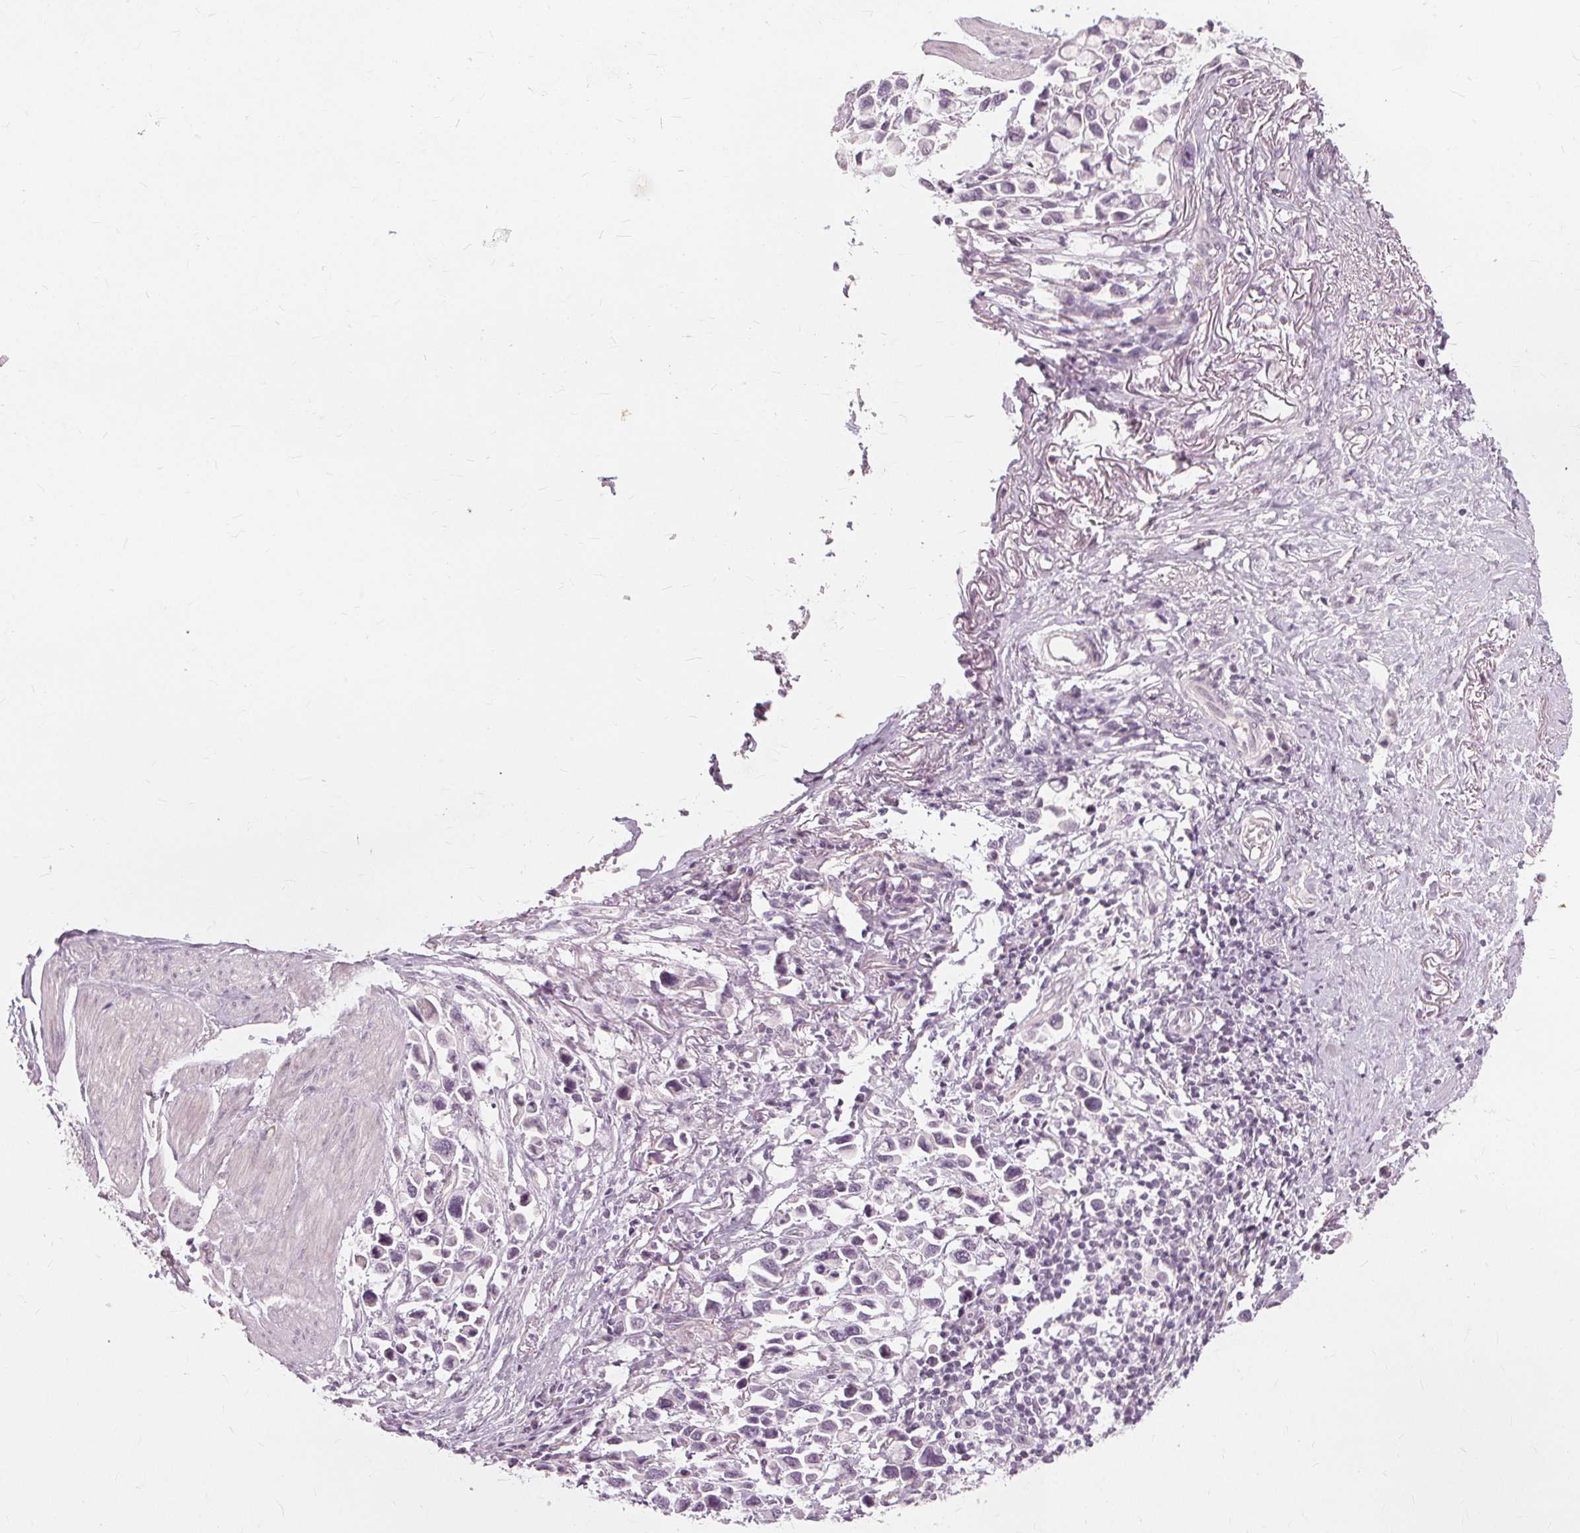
{"staining": {"intensity": "negative", "quantity": "none", "location": "none"}, "tissue": "stomach cancer", "cell_type": "Tumor cells", "image_type": "cancer", "snomed": [{"axis": "morphology", "description": "Adenocarcinoma, NOS"}, {"axis": "topography", "description": "Stomach"}], "caption": "Immunohistochemistry micrograph of neoplastic tissue: stomach cancer stained with DAB demonstrates no significant protein expression in tumor cells.", "gene": "SFTPD", "patient": {"sex": "female", "age": 81}}